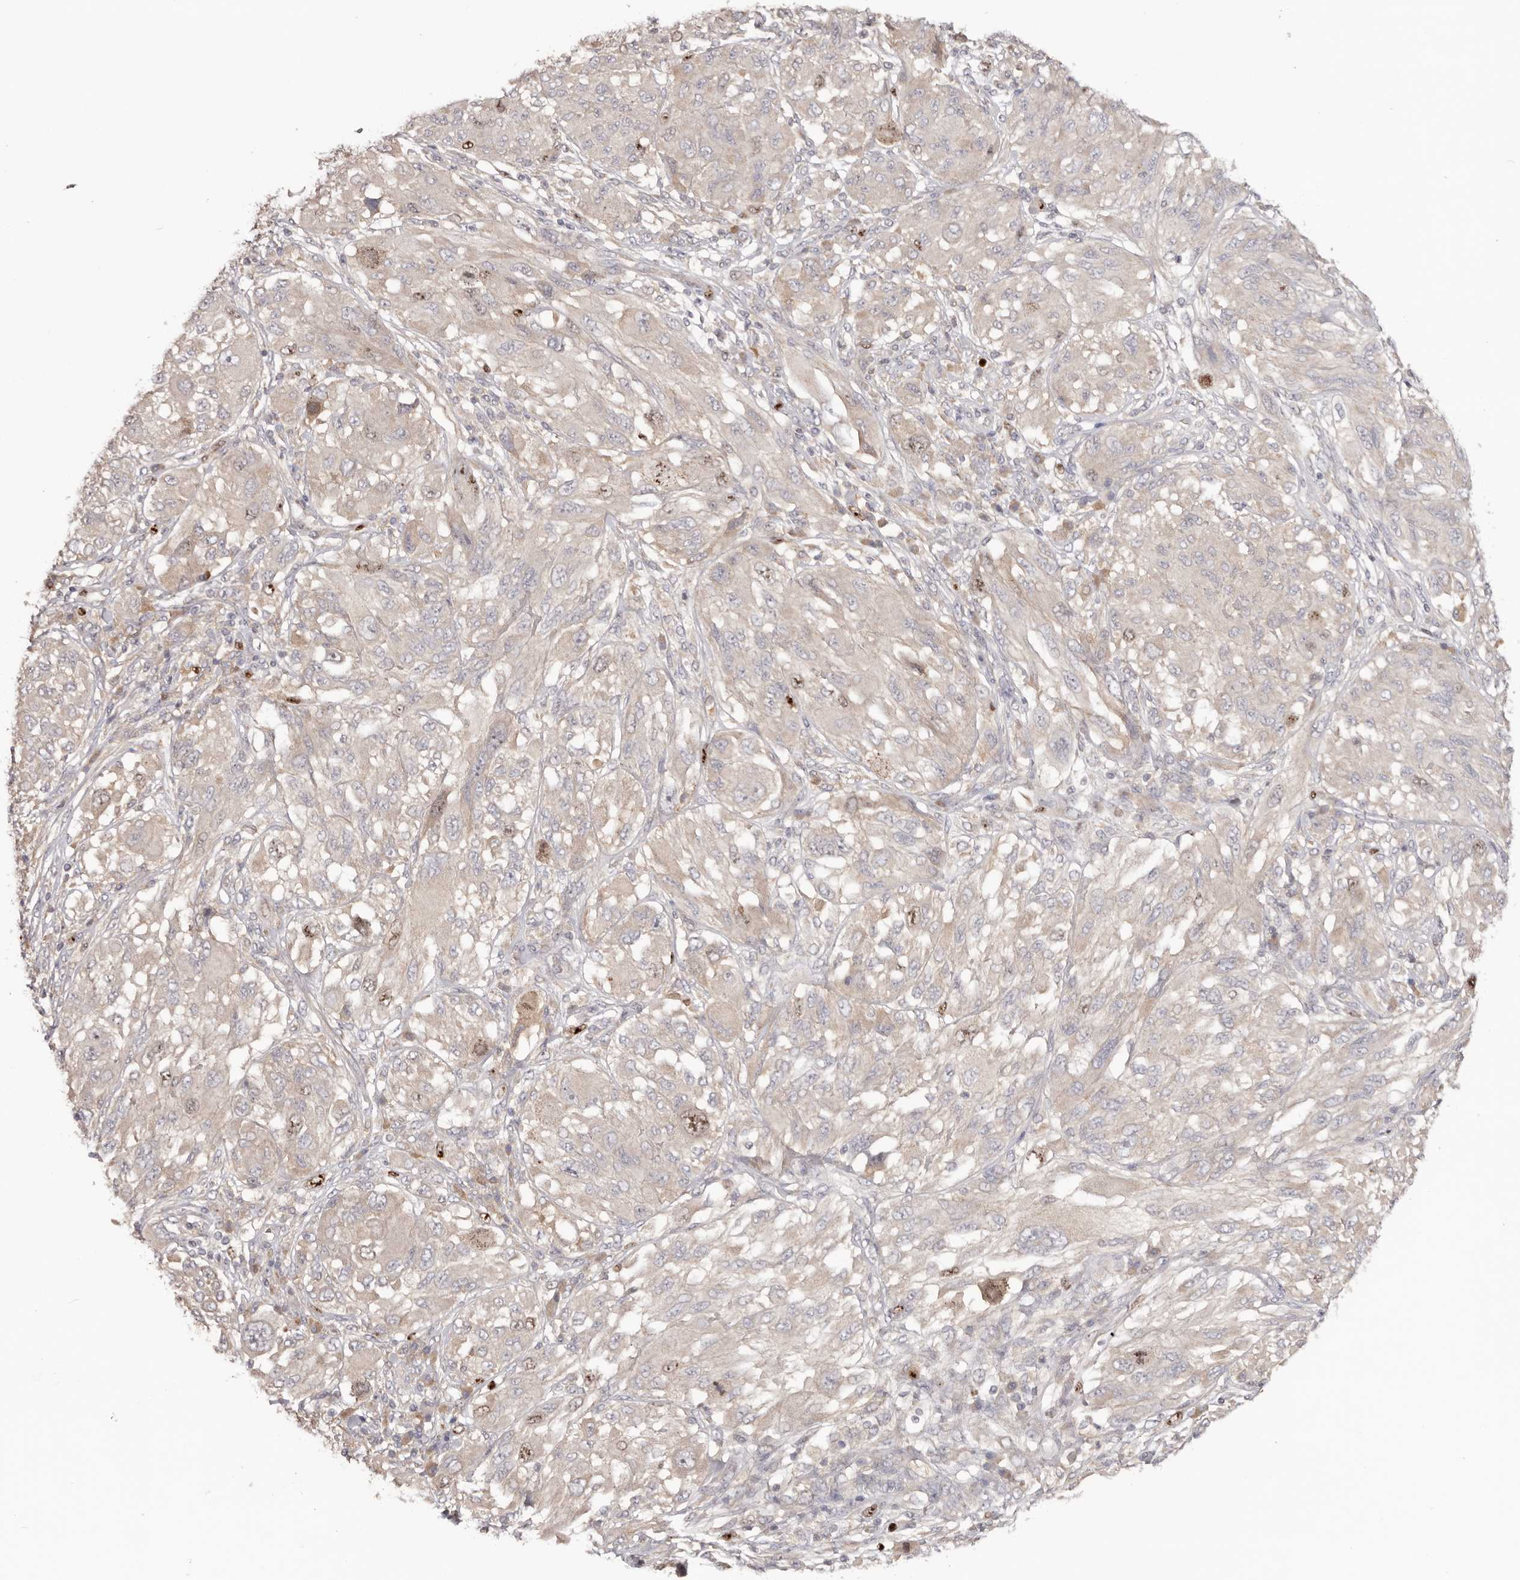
{"staining": {"intensity": "moderate", "quantity": "<25%", "location": "nuclear"}, "tissue": "melanoma", "cell_type": "Tumor cells", "image_type": "cancer", "snomed": [{"axis": "morphology", "description": "Malignant melanoma, NOS"}, {"axis": "topography", "description": "Skin"}], "caption": "A photomicrograph of human melanoma stained for a protein demonstrates moderate nuclear brown staining in tumor cells. The staining was performed using DAB, with brown indicating positive protein expression. Nuclei are stained blue with hematoxylin.", "gene": "CCDC190", "patient": {"sex": "female", "age": 91}}